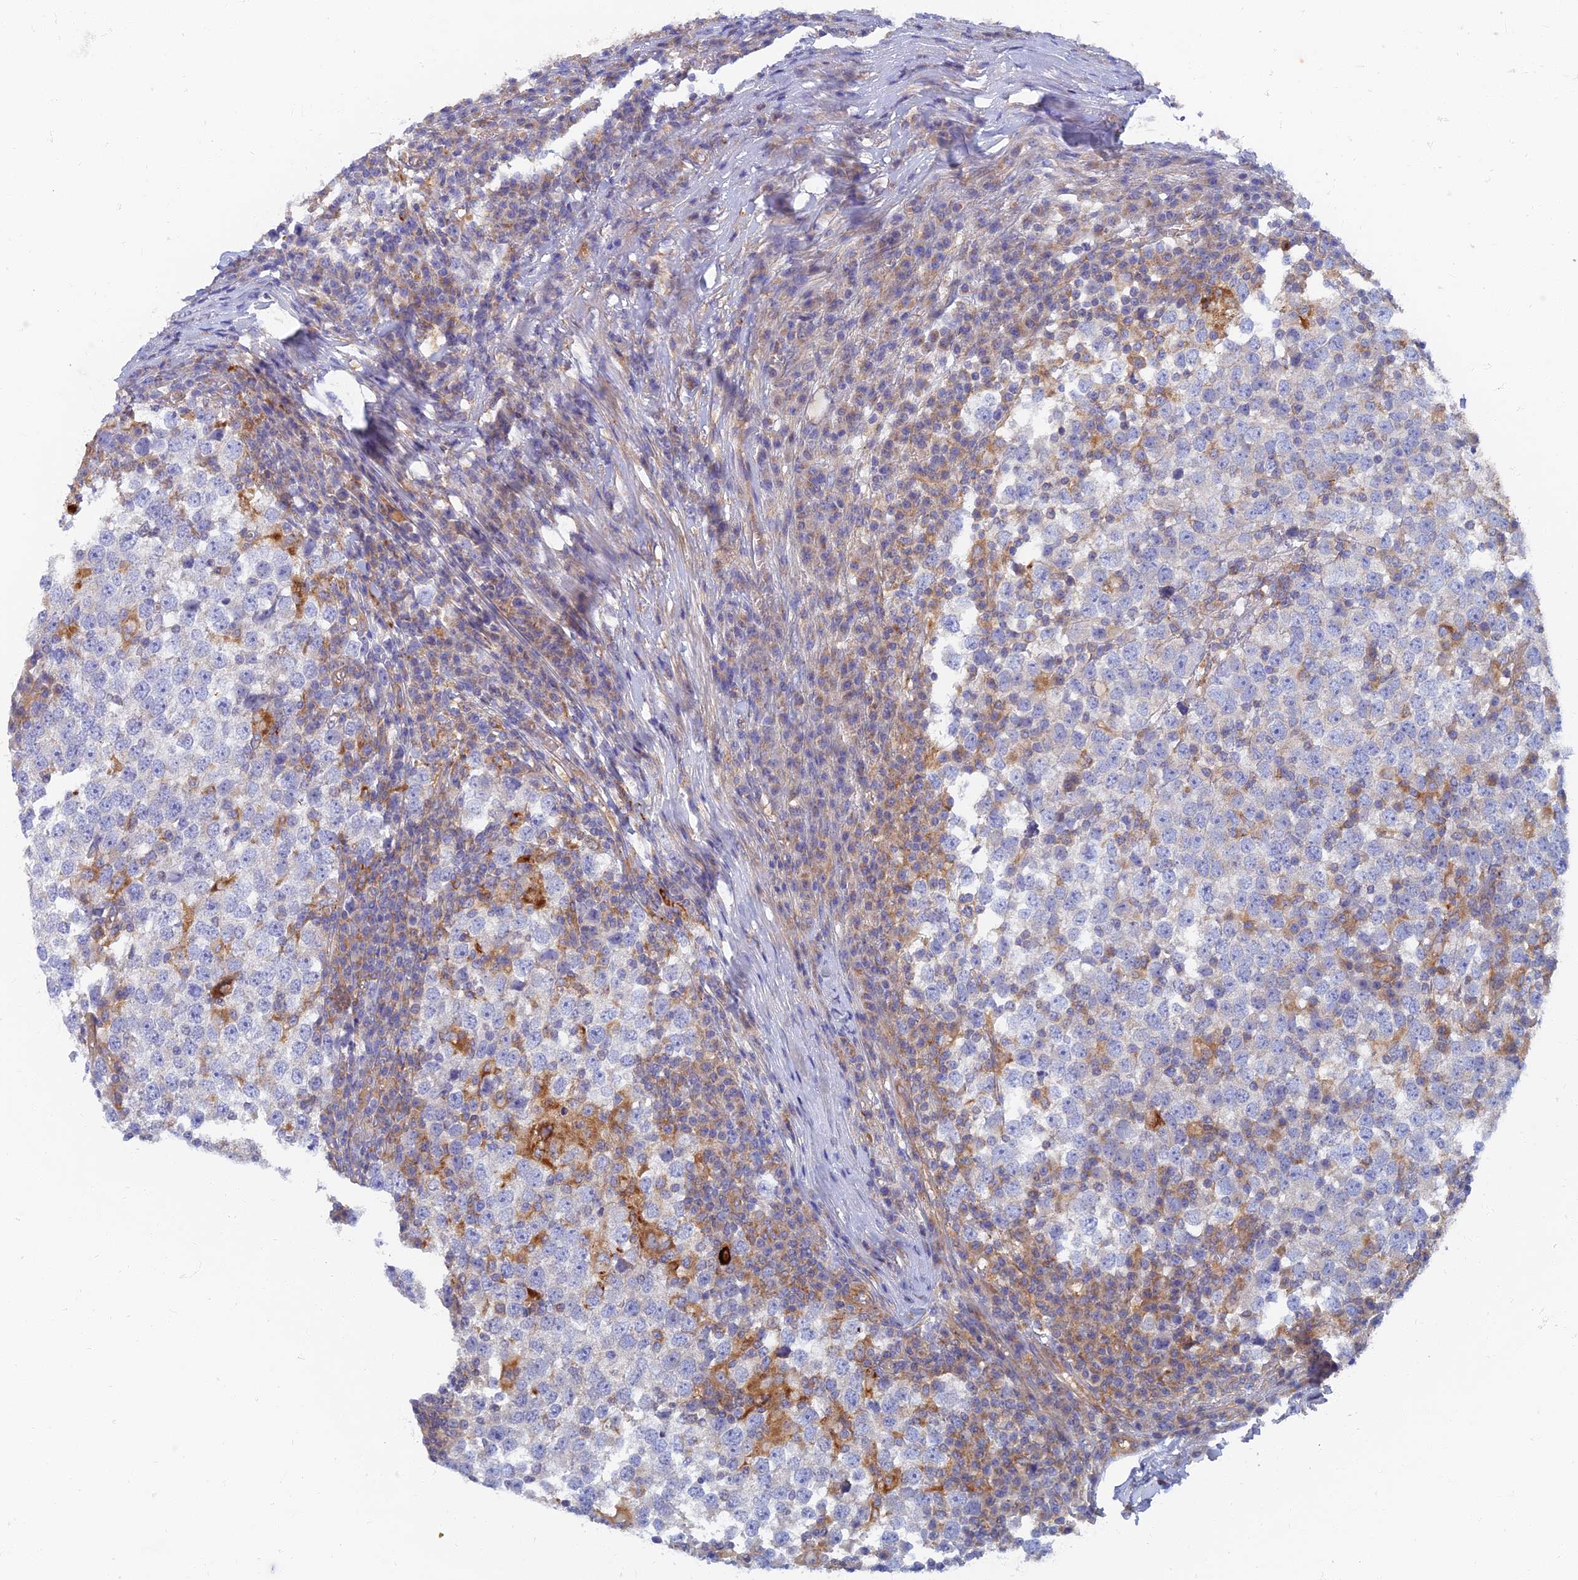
{"staining": {"intensity": "negative", "quantity": "none", "location": "none"}, "tissue": "testis cancer", "cell_type": "Tumor cells", "image_type": "cancer", "snomed": [{"axis": "morphology", "description": "Seminoma, NOS"}, {"axis": "topography", "description": "Testis"}], "caption": "Tumor cells show no significant protein staining in testis cancer.", "gene": "TMEM44", "patient": {"sex": "male", "age": 65}}